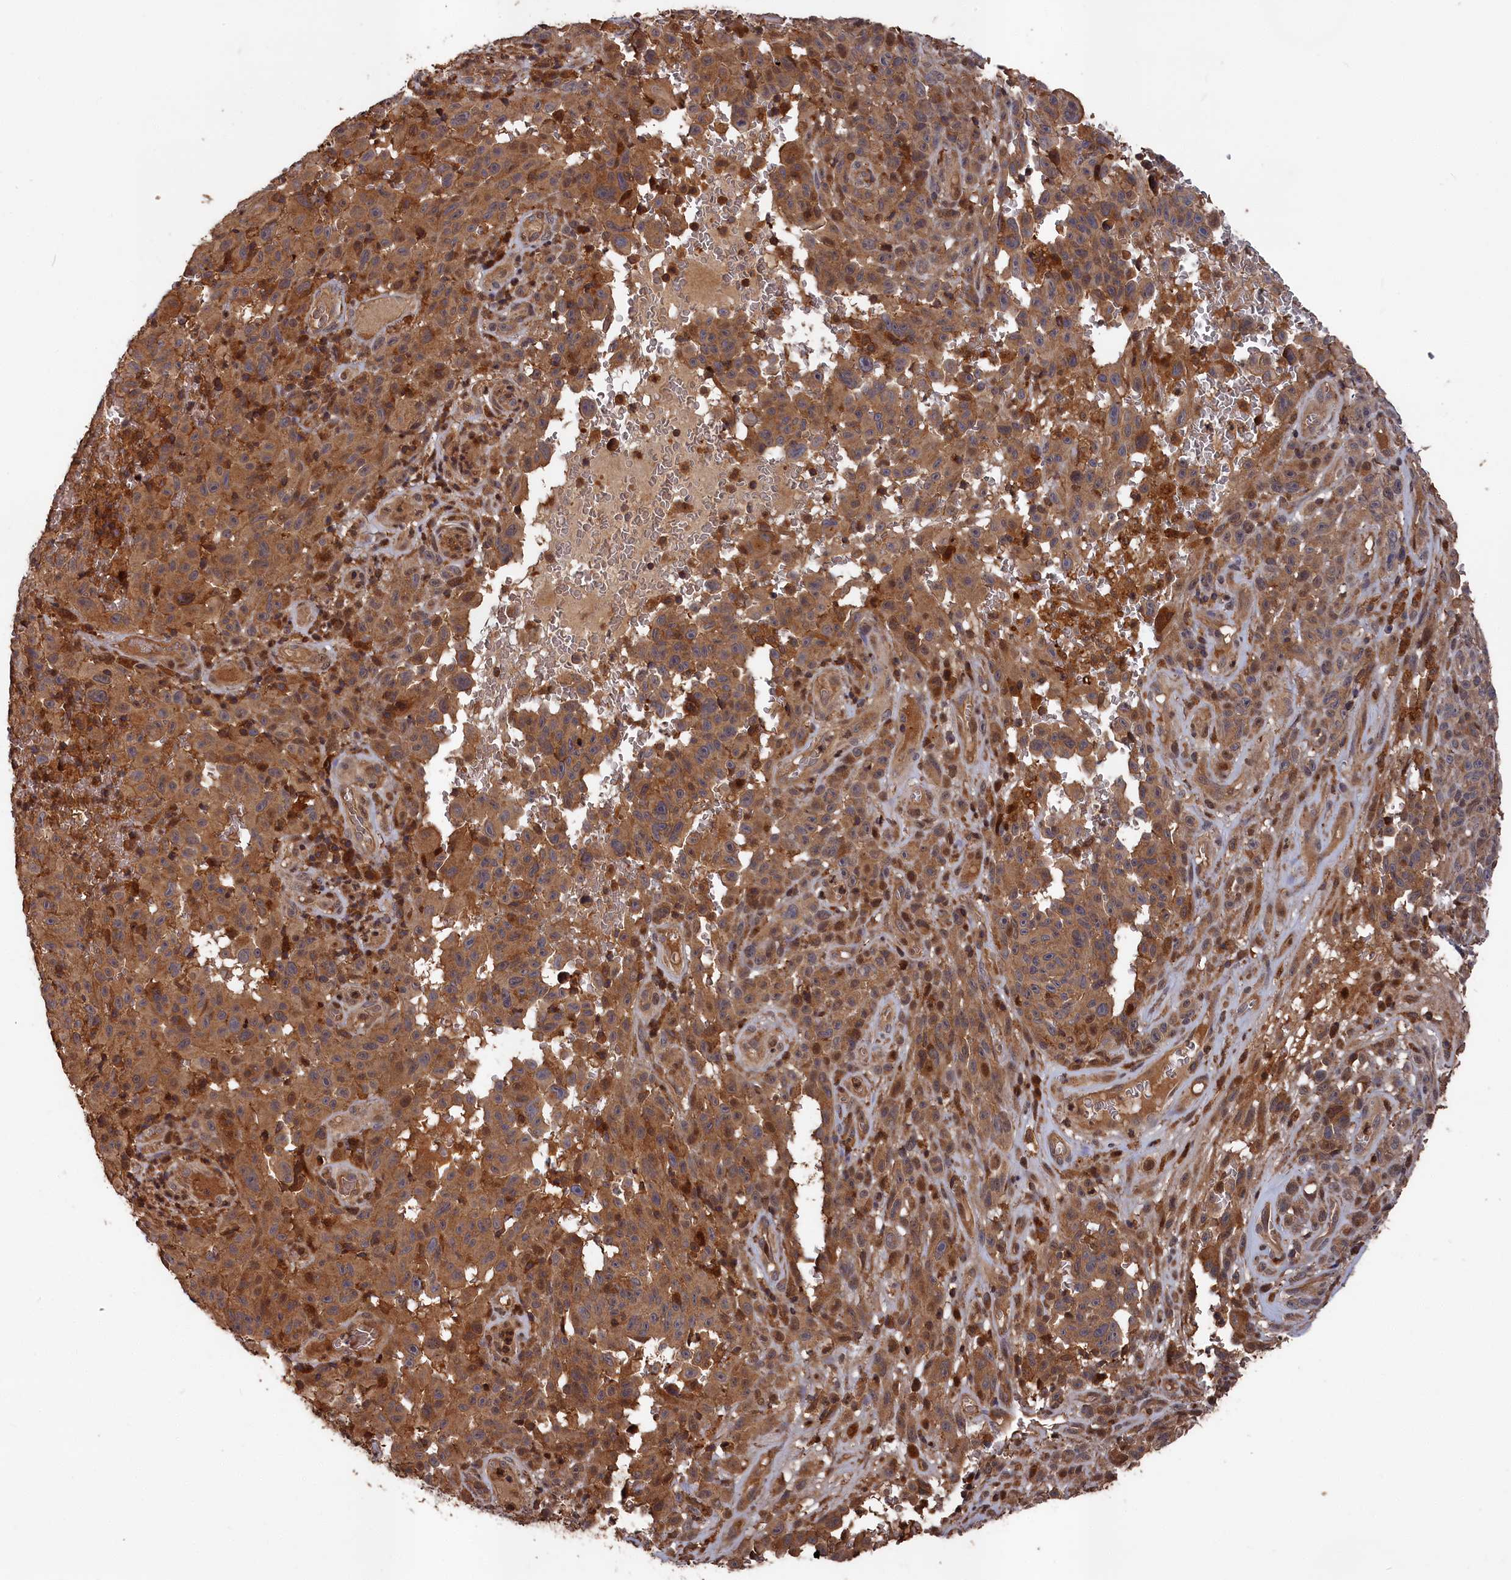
{"staining": {"intensity": "moderate", "quantity": ">75%", "location": "cytoplasmic/membranous"}, "tissue": "melanoma", "cell_type": "Tumor cells", "image_type": "cancer", "snomed": [{"axis": "morphology", "description": "Malignant melanoma, NOS"}, {"axis": "topography", "description": "Skin"}], "caption": "High-magnification brightfield microscopy of malignant melanoma stained with DAB (3,3'-diaminobenzidine) (brown) and counterstained with hematoxylin (blue). tumor cells exhibit moderate cytoplasmic/membranous positivity is seen in approximately>75% of cells.", "gene": "RMI2", "patient": {"sex": "female", "age": 82}}